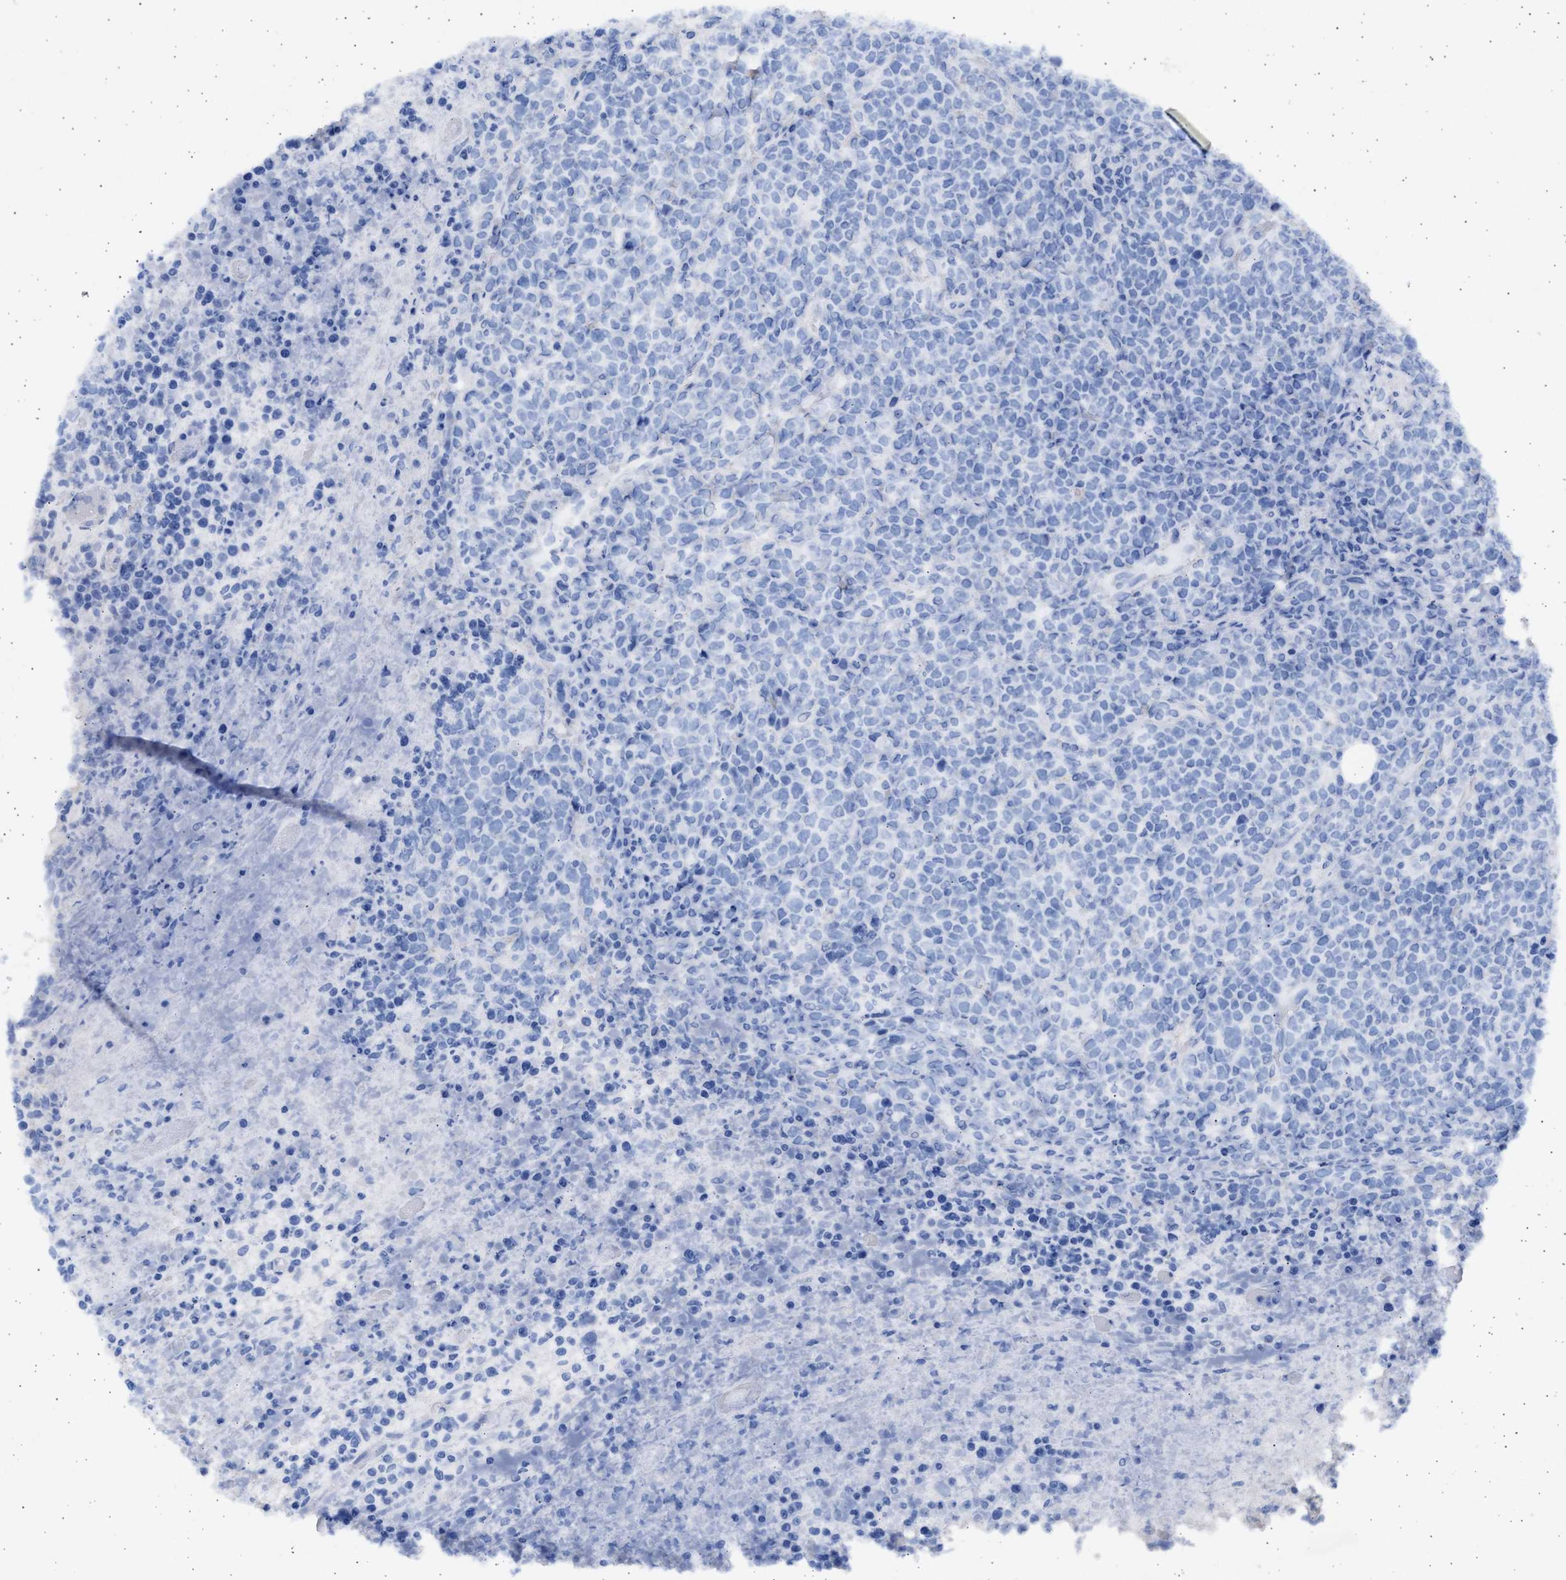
{"staining": {"intensity": "negative", "quantity": "none", "location": "none"}, "tissue": "lymphoma", "cell_type": "Tumor cells", "image_type": "cancer", "snomed": [{"axis": "morphology", "description": "Malignant lymphoma, non-Hodgkin's type, High grade"}, {"axis": "topography", "description": "Lymph node"}], "caption": "Immunohistochemistry (IHC) histopathology image of human lymphoma stained for a protein (brown), which shows no expression in tumor cells.", "gene": "NBR1", "patient": {"sex": "male", "age": 13}}